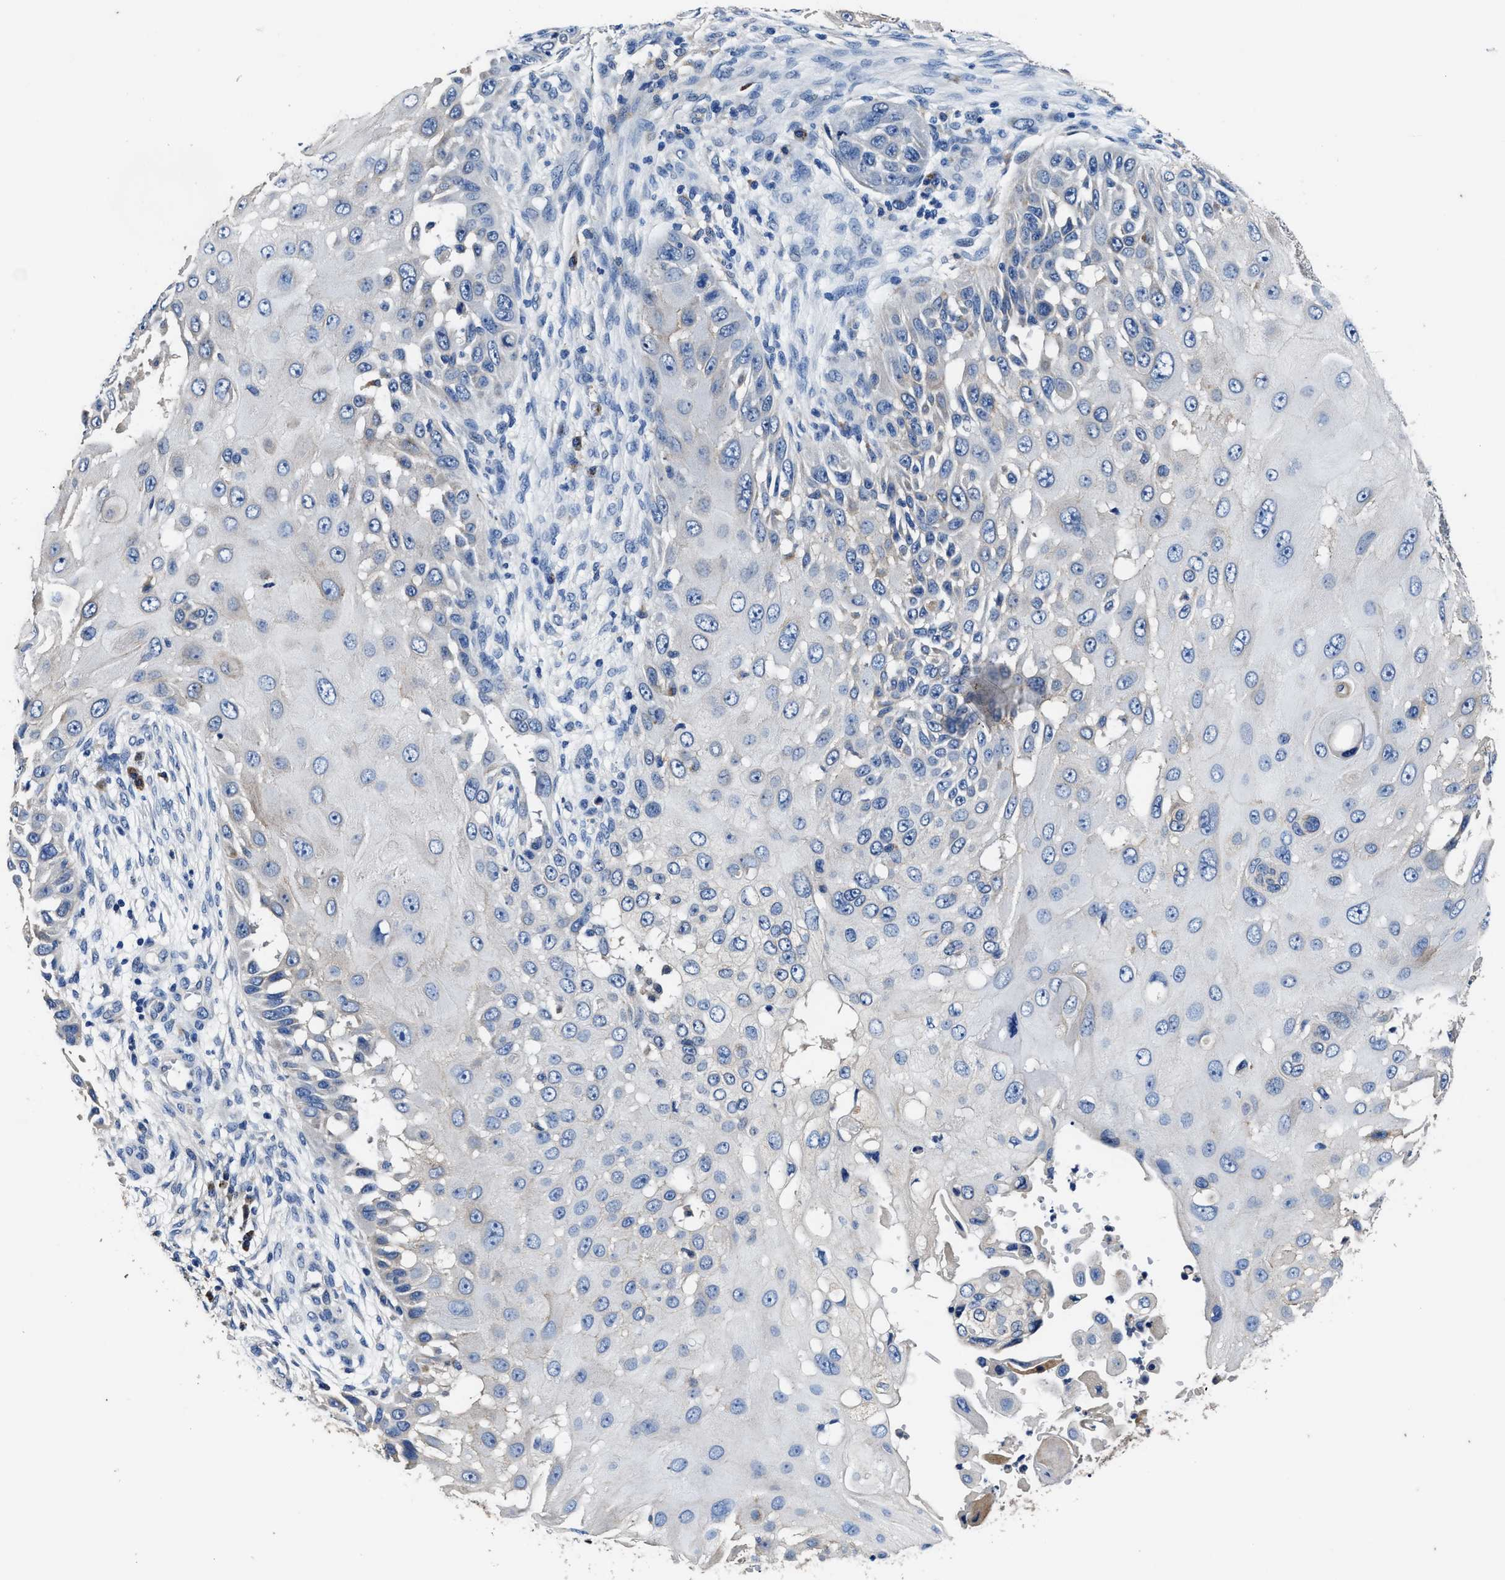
{"staining": {"intensity": "negative", "quantity": "none", "location": "none"}, "tissue": "skin cancer", "cell_type": "Tumor cells", "image_type": "cancer", "snomed": [{"axis": "morphology", "description": "Squamous cell carcinoma, NOS"}, {"axis": "topography", "description": "Skin"}], "caption": "High power microscopy photomicrograph of an immunohistochemistry photomicrograph of skin squamous cell carcinoma, revealing no significant staining in tumor cells.", "gene": "UBR4", "patient": {"sex": "female", "age": 44}}